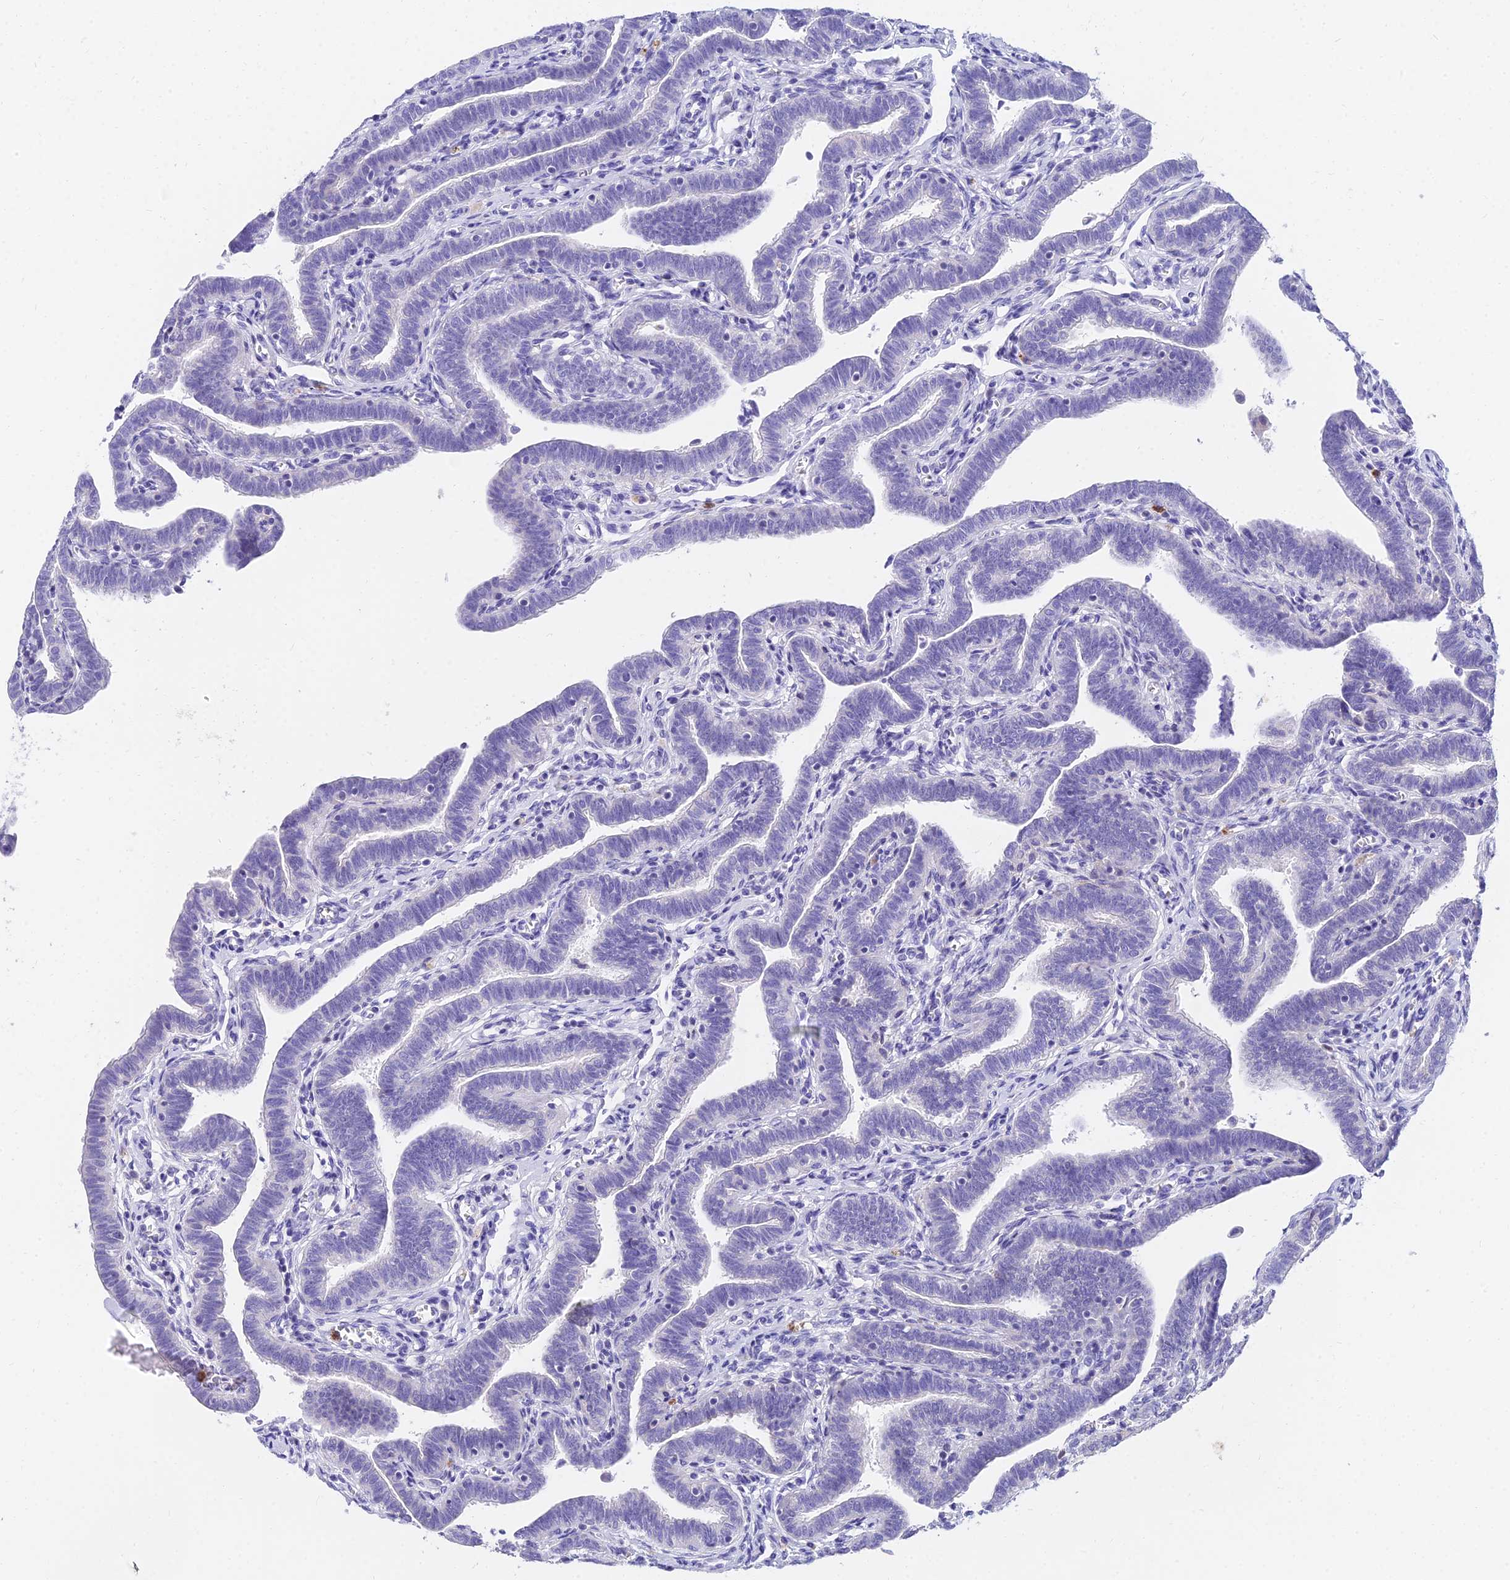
{"staining": {"intensity": "negative", "quantity": "none", "location": "none"}, "tissue": "fallopian tube", "cell_type": "Glandular cells", "image_type": "normal", "snomed": [{"axis": "morphology", "description": "Normal tissue, NOS"}, {"axis": "topography", "description": "Fallopian tube"}], "caption": "Fallopian tube was stained to show a protein in brown. There is no significant expression in glandular cells. (IHC, brightfield microscopy, high magnification).", "gene": "VWC2L", "patient": {"sex": "female", "age": 36}}